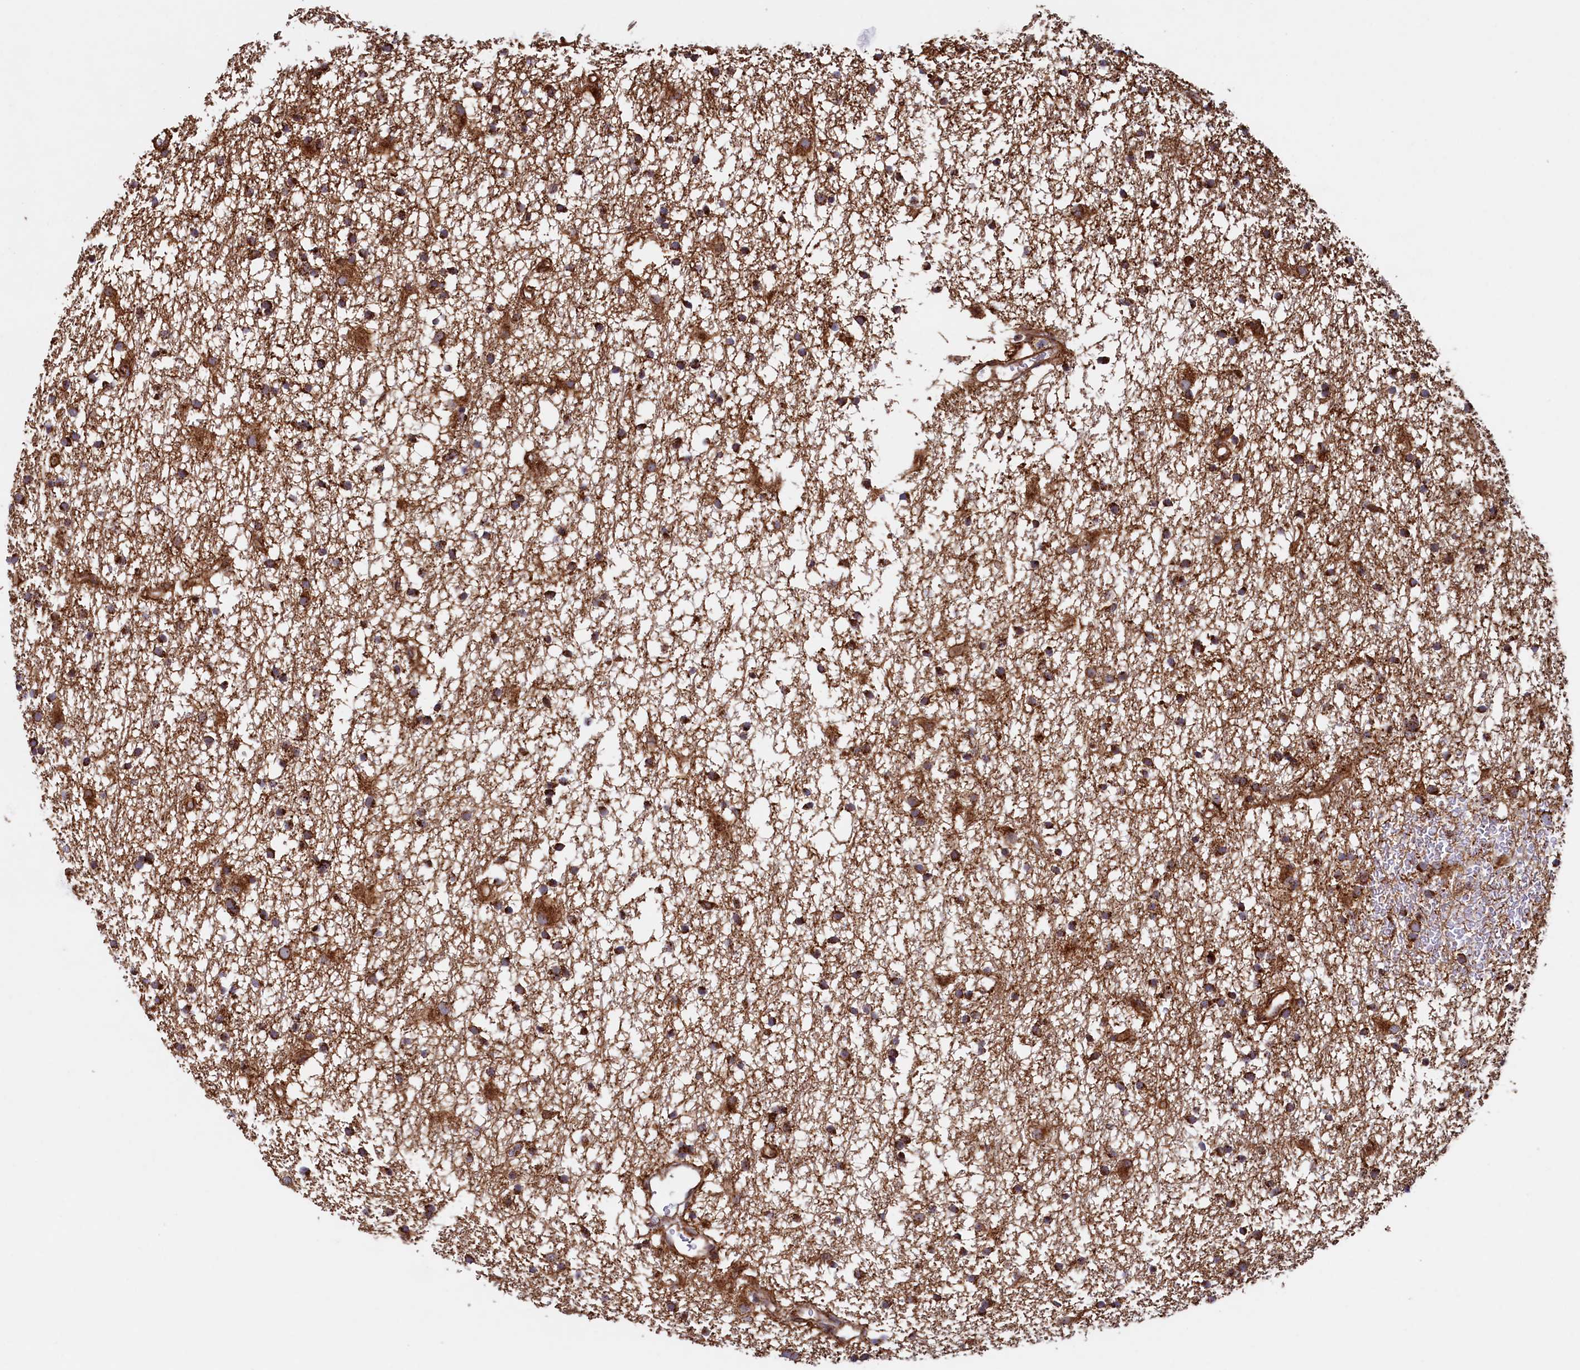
{"staining": {"intensity": "moderate", "quantity": ">75%", "location": "cytoplasmic/membranous"}, "tissue": "glioma", "cell_type": "Tumor cells", "image_type": "cancer", "snomed": [{"axis": "morphology", "description": "Glioma, malignant, High grade"}, {"axis": "topography", "description": "Brain"}], "caption": "This image displays IHC staining of human high-grade glioma (malignant), with medium moderate cytoplasmic/membranous positivity in approximately >75% of tumor cells.", "gene": "UBE3B", "patient": {"sex": "male", "age": 77}}